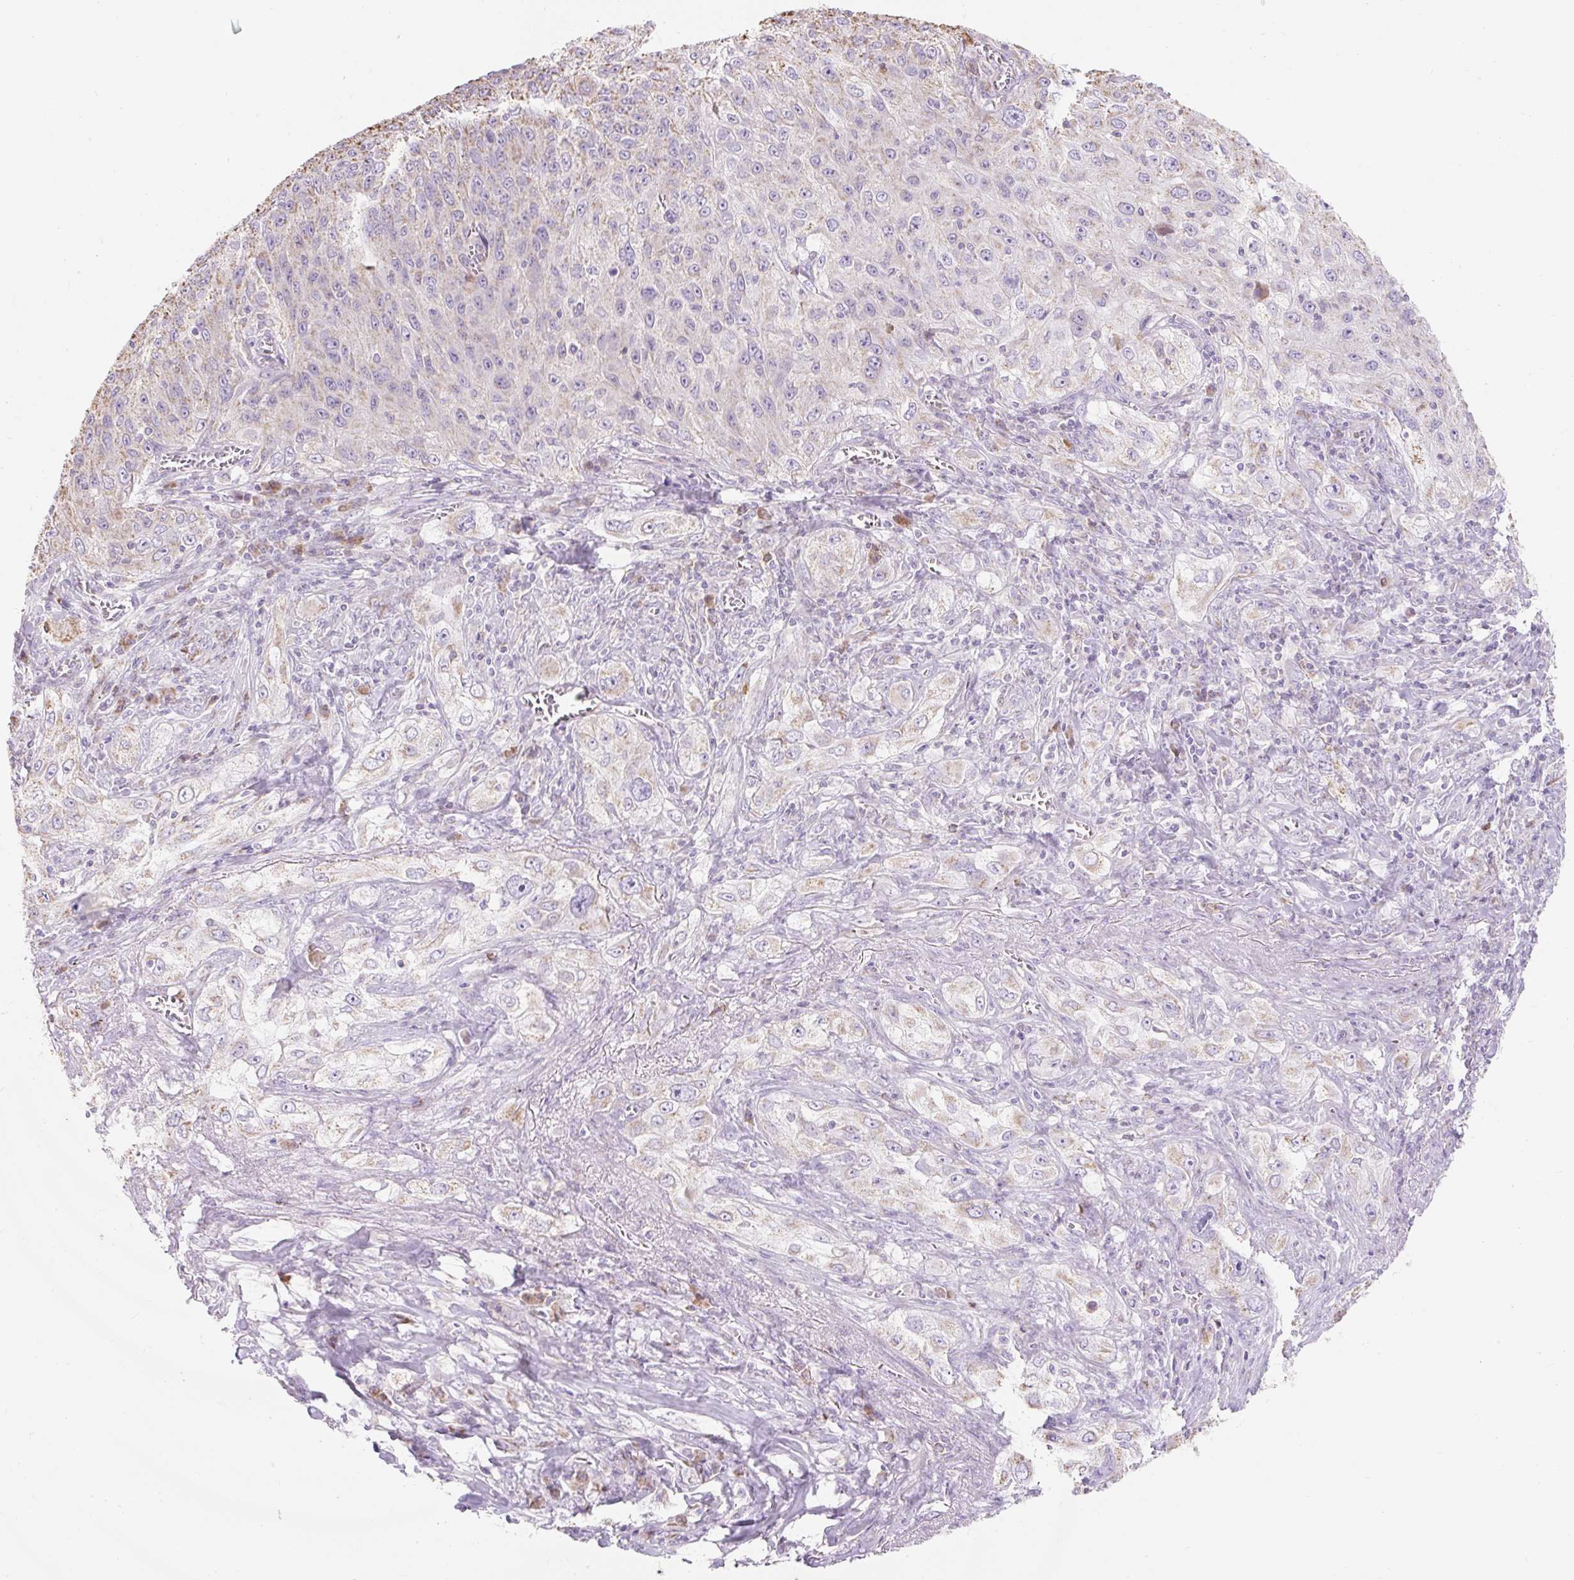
{"staining": {"intensity": "negative", "quantity": "none", "location": "none"}, "tissue": "lung cancer", "cell_type": "Tumor cells", "image_type": "cancer", "snomed": [{"axis": "morphology", "description": "Squamous cell carcinoma, NOS"}, {"axis": "topography", "description": "Lung"}], "caption": "Tumor cells are negative for brown protein staining in lung cancer (squamous cell carcinoma).", "gene": "DHX35", "patient": {"sex": "female", "age": 69}}